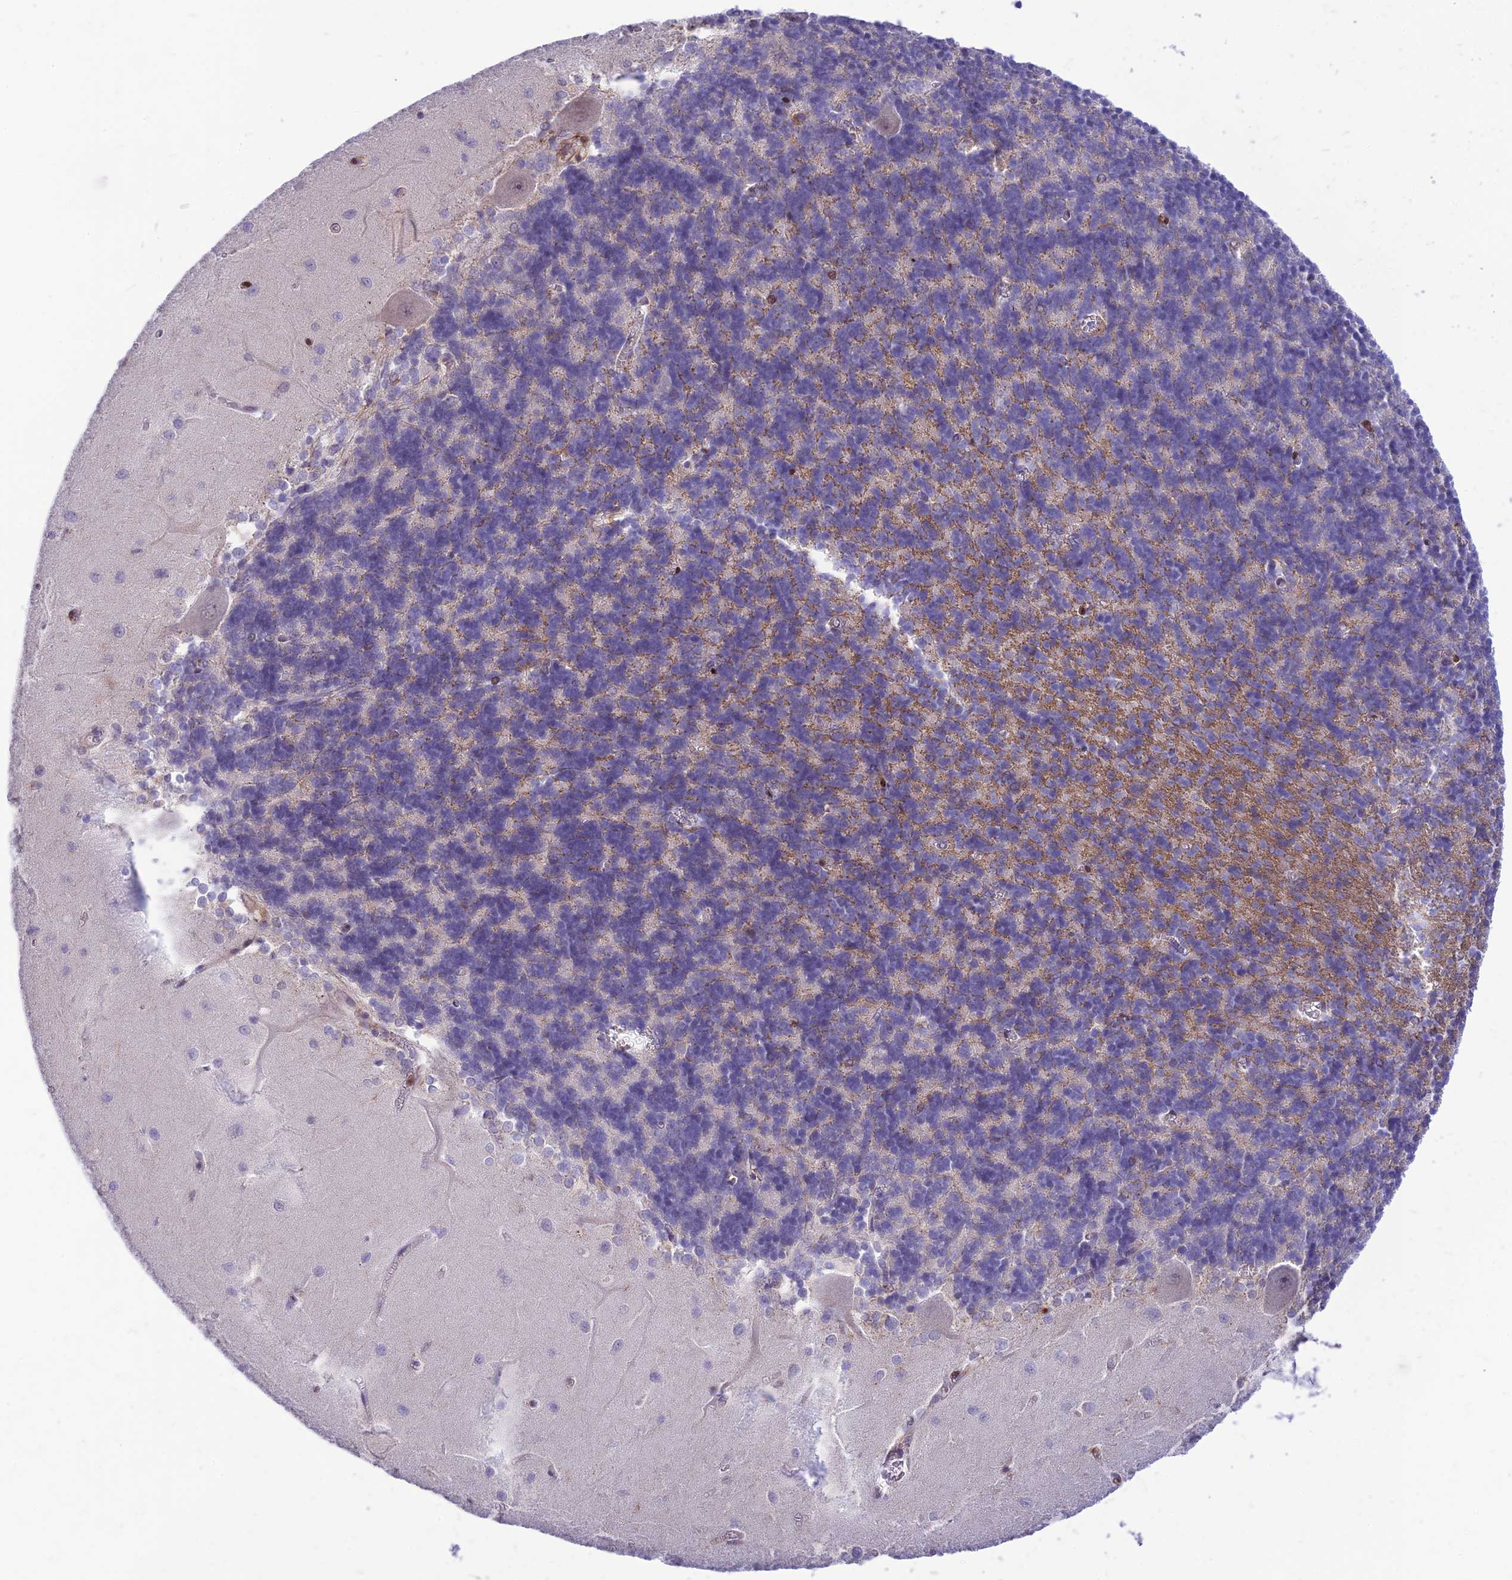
{"staining": {"intensity": "moderate", "quantity": "<25%", "location": "cytoplasmic/membranous"}, "tissue": "cerebellum", "cell_type": "Cells in granular layer", "image_type": "normal", "snomed": [{"axis": "morphology", "description": "Normal tissue, NOS"}, {"axis": "topography", "description": "Cerebellum"}], "caption": "DAB (3,3'-diaminobenzidine) immunohistochemical staining of normal cerebellum shows moderate cytoplasmic/membranous protein expression in about <25% of cells in granular layer. The protein of interest is stained brown, and the nuclei are stained in blue (DAB (3,3'-diaminobenzidine) IHC with brightfield microscopy, high magnification).", "gene": "FAM186B", "patient": {"sex": "male", "age": 37}}